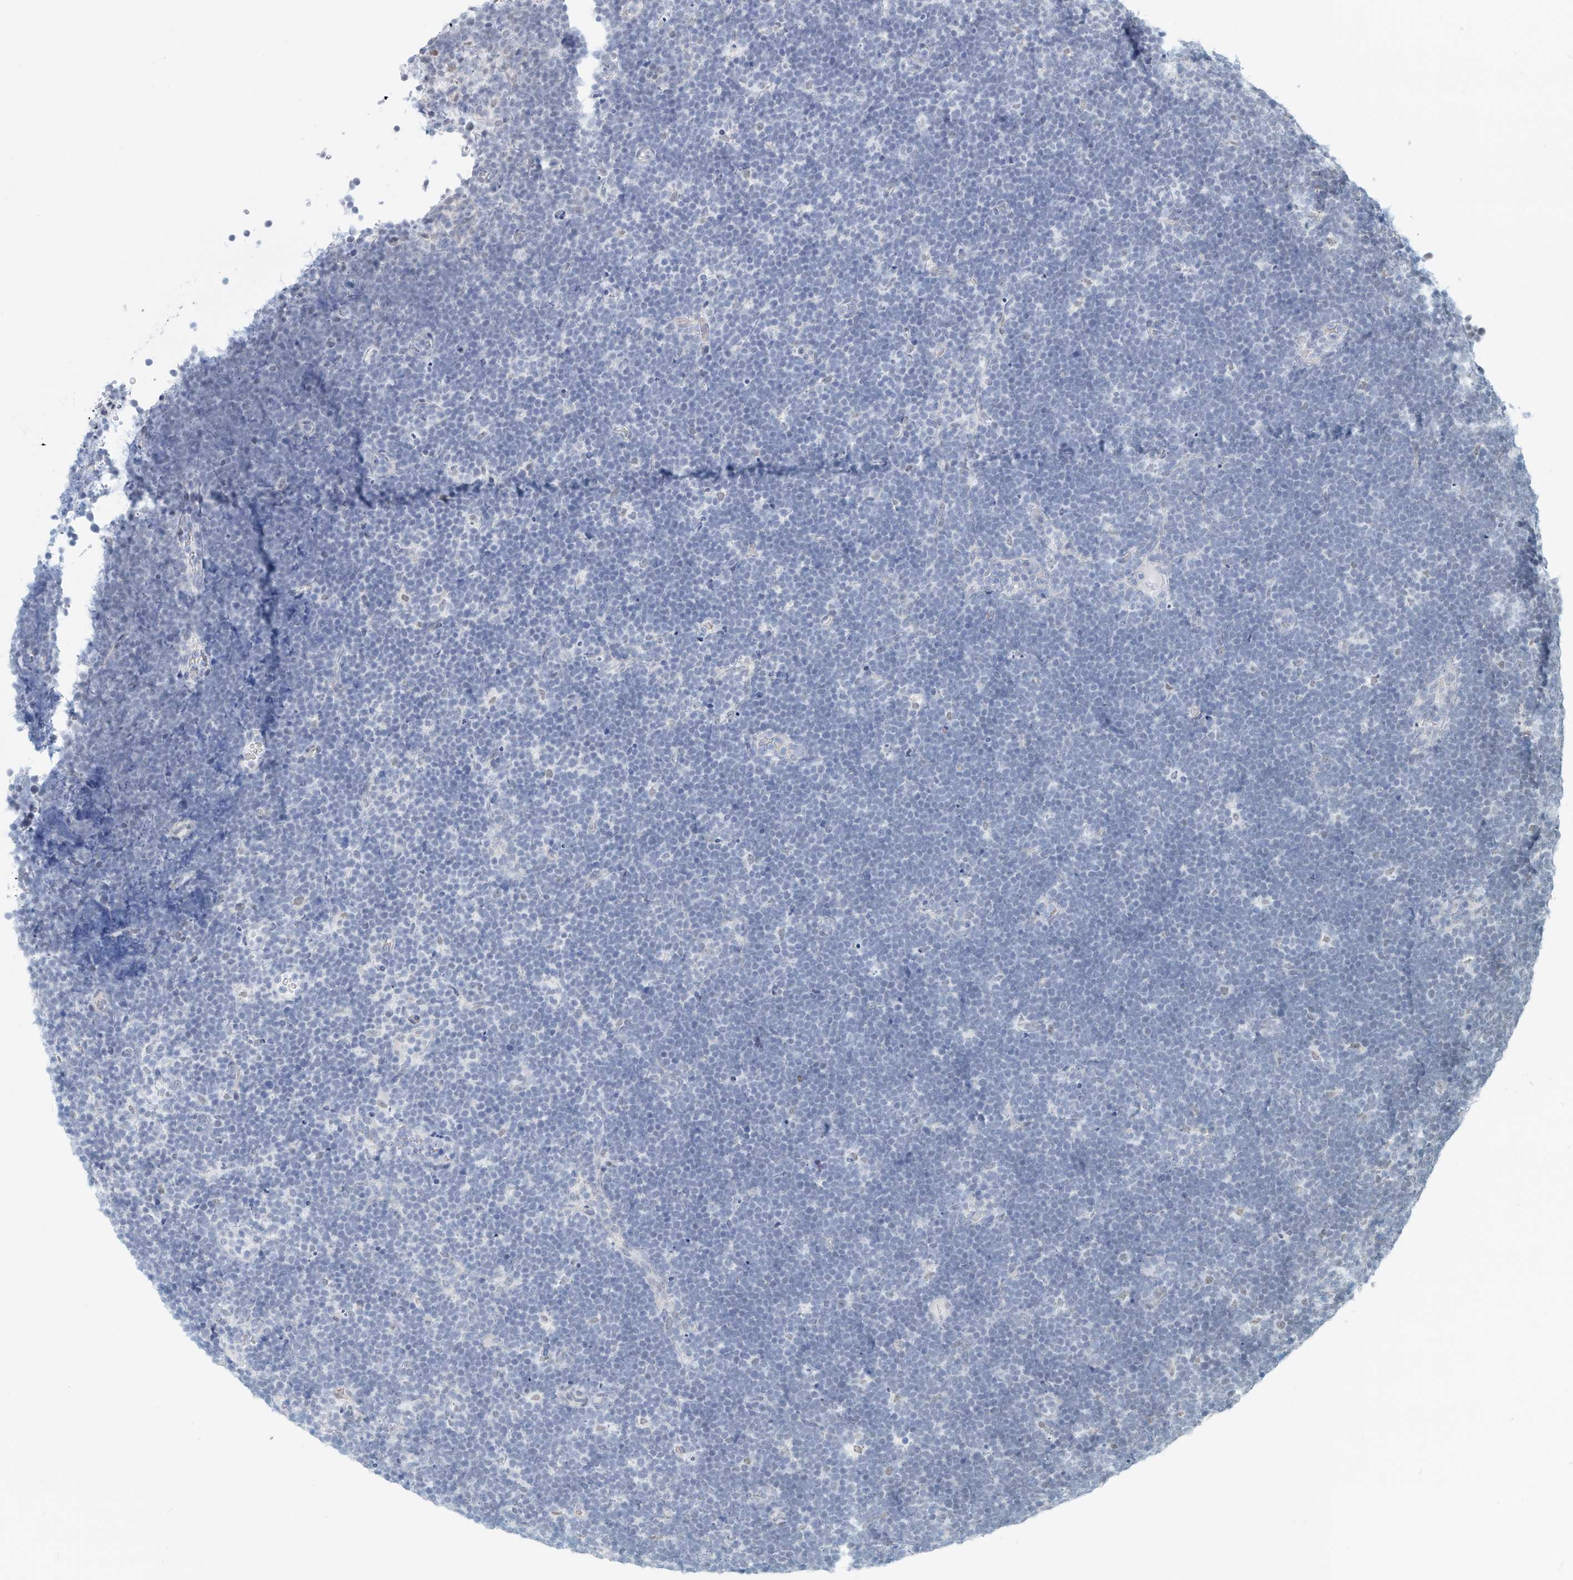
{"staining": {"intensity": "negative", "quantity": "none", "location": "none"}, "tissue": "lymphoma", "cell_type": "Tumor cells", "image_type": "cancer", "snomed": [{"axis": "morphology", "description": "Malignant lymphoma, non-Hodgkin's type, High grade"}, {"axis": "topography", "description": "Lymph node"}], "caption": "Protein analysis of lymphoma demonstrates no significant staining in tumor cells.", "gene": "SASH1", "patient": {"sex": "male", "age": 13}}